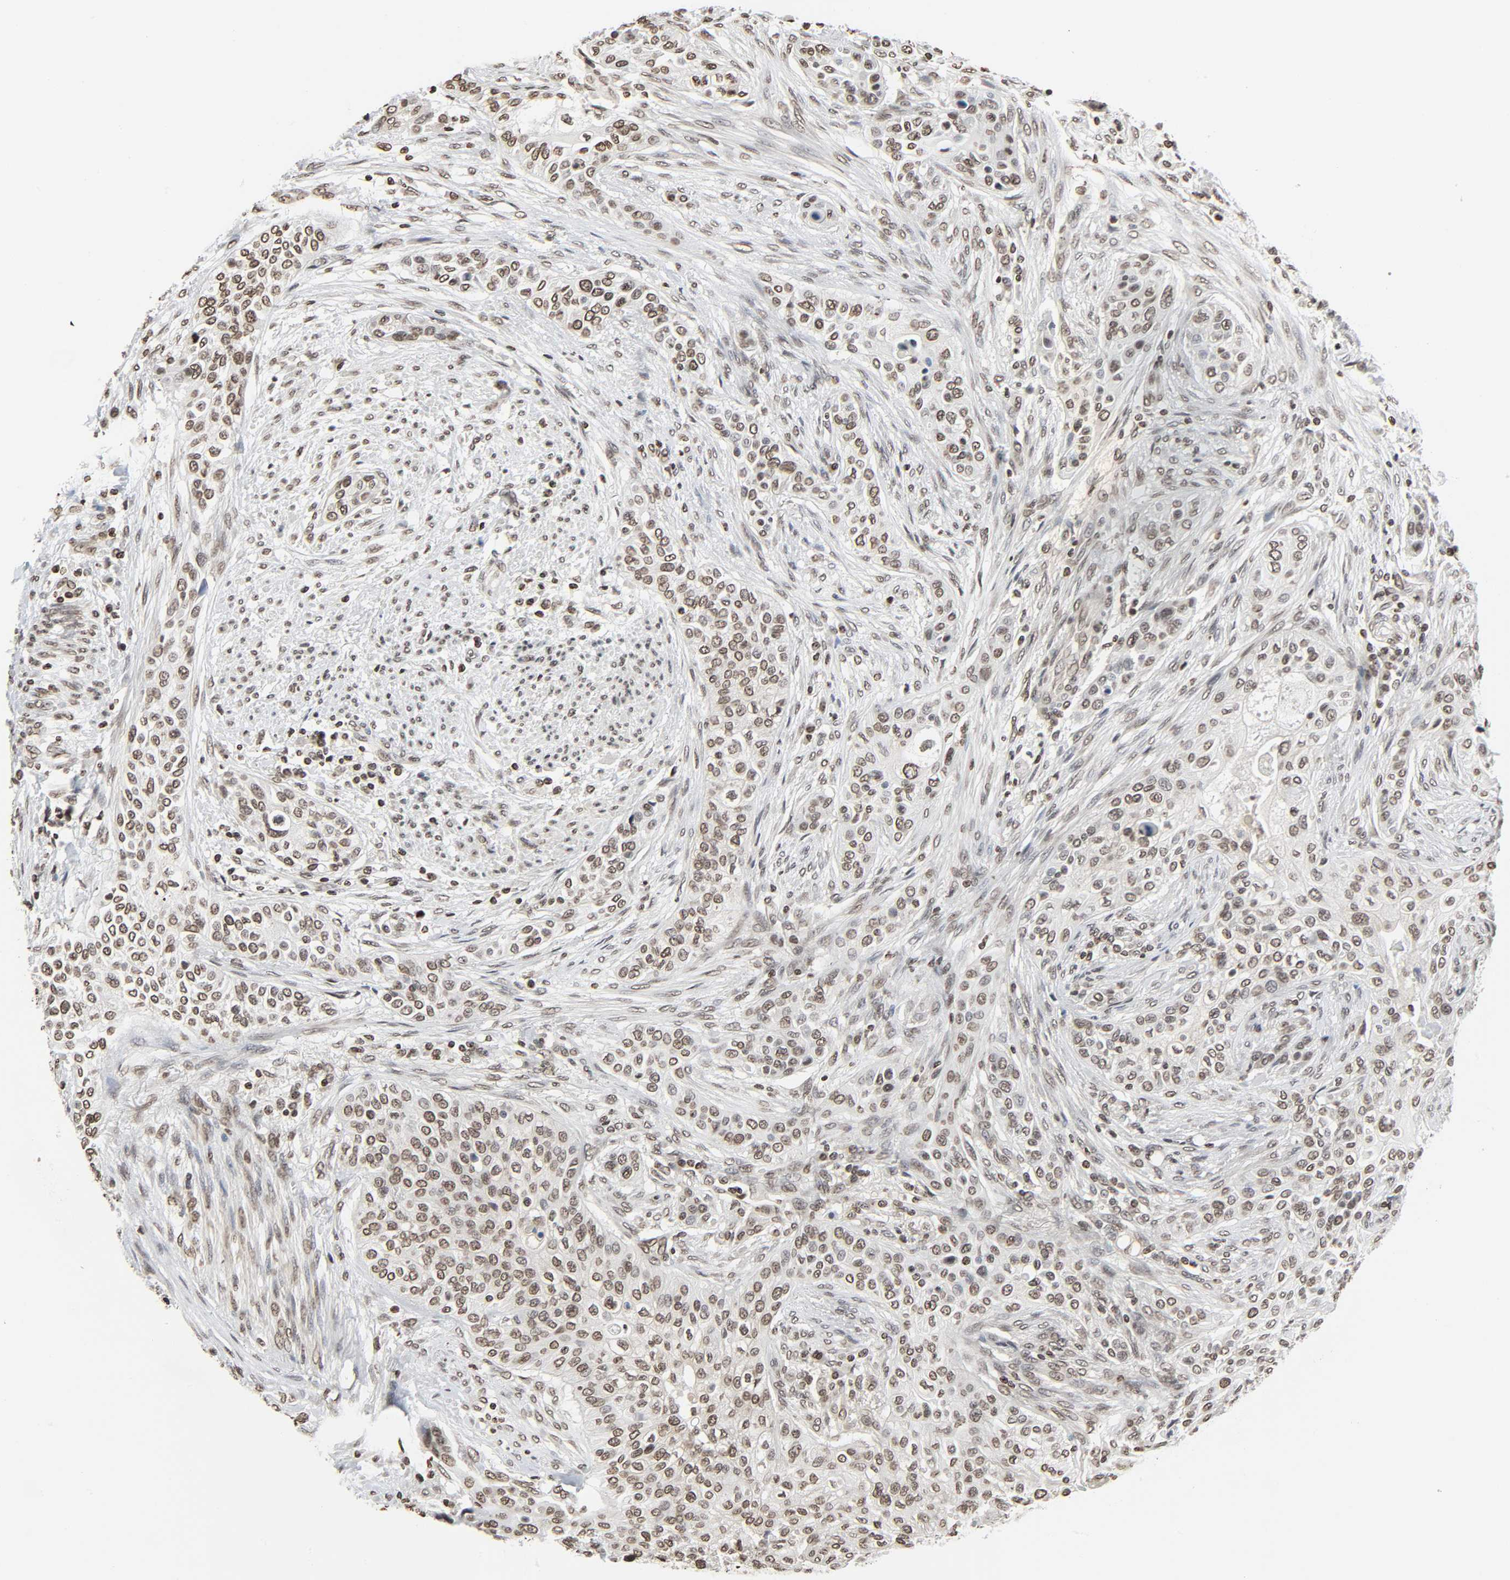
{"staining": {"intensity": "moderate", "quantity": ">75%", "location": "nuclear"}, "tissue": "urothelial cancer", "cell_type": "Tumor cells", "image_type": "cancer", "snomed": [{"axis": "morphology", "description": "Urothelial carcinoma, High grade"}, {"axis": "topography", "description": "Urinary bladder"}], "caption": "The image exhibits immunohistochemical staining of urothelial carcinoma (high-grade). There is moderate nuclear expression is identified in about >75% of tumor cells.", "gene": "ELAVL1", "patient": {"sex": "male", "age": 74}}